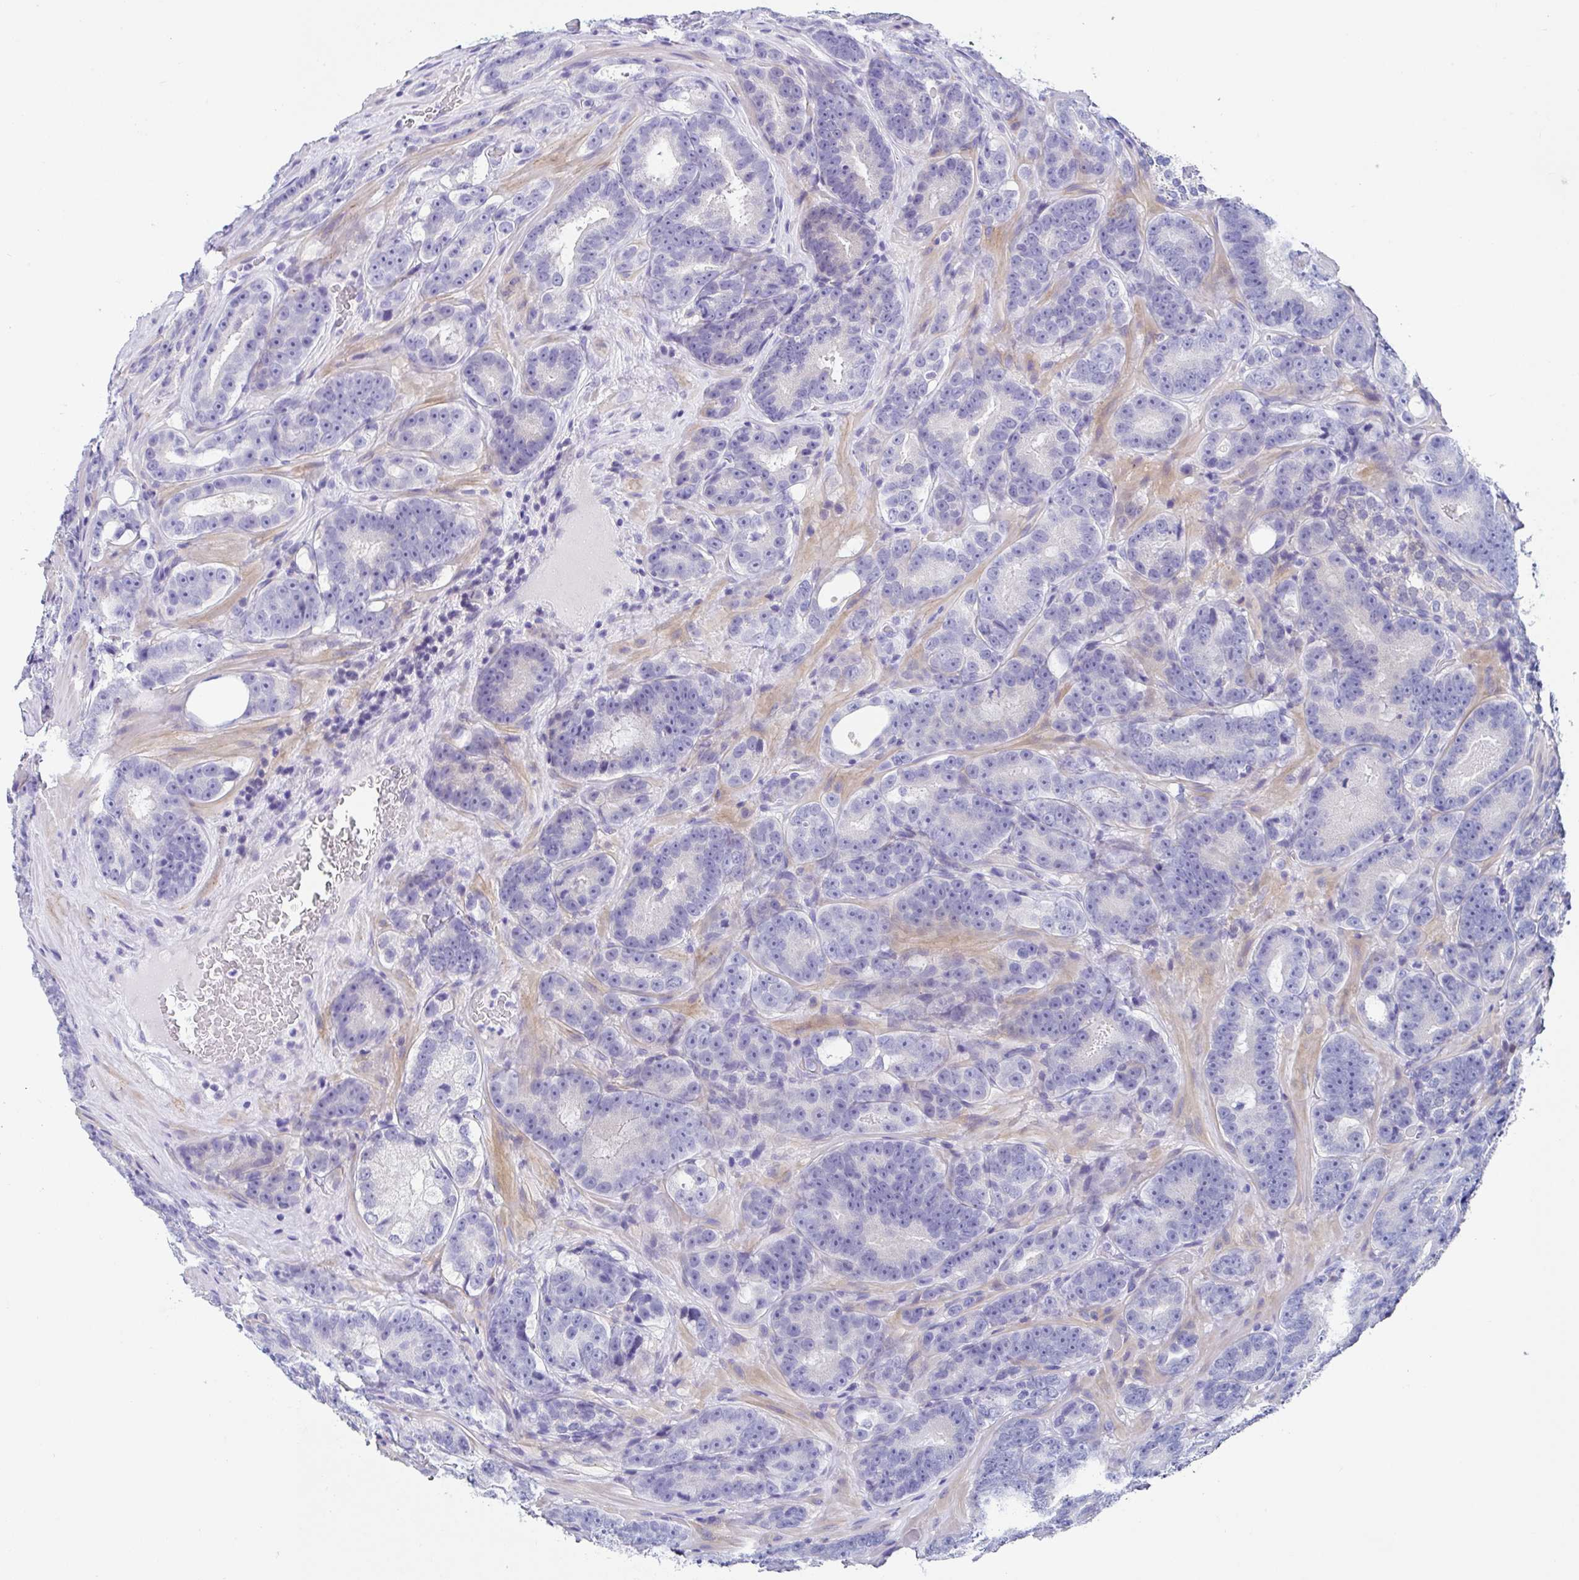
{"staining": {"intensity": "negative", "quantity": "none", "location": "none"}, "tissue": "prostate cancer", "cell_type": "Tumor cells", "image_type": "cancer", "snomed": [{"axis": "morphology", "description": "Adenocarcinoma, Low grade"}, {"axis": "topography", "description": "Prostate"}], "caption": "Tumor cells show no significant positivity in prostate low-grade adenocarcinoma.", "gene": "UGT3A1", "patient": {"sex": "male", "age": 62}}